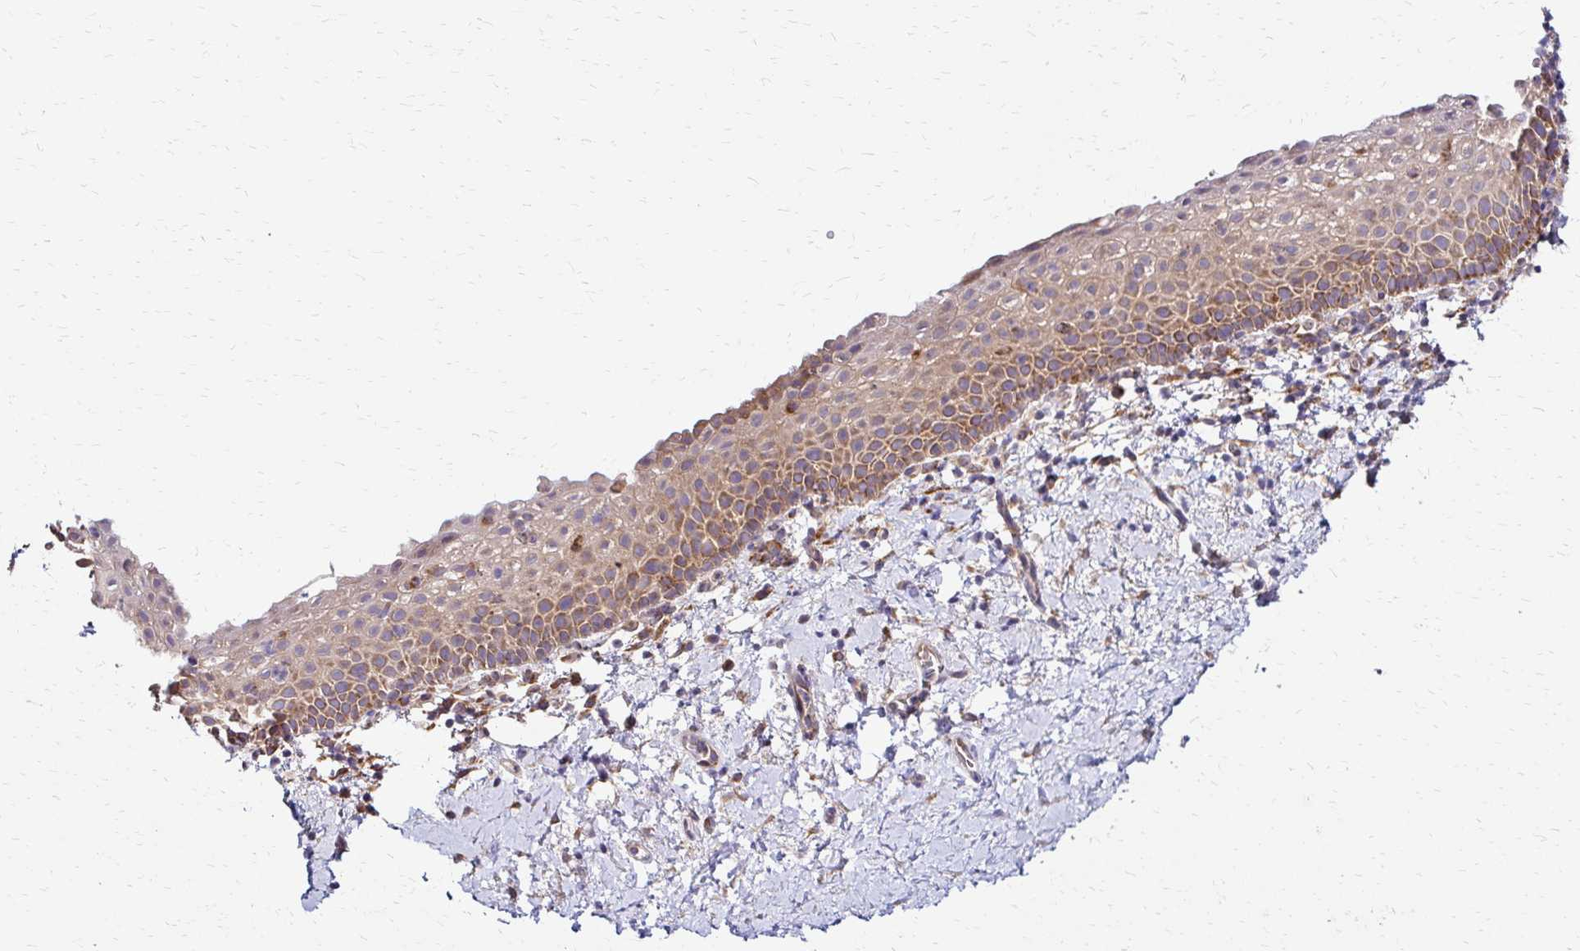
{"staining": {"intensity": "weak", "quantity": "25%-75%", "location": "cytoplasmic/membranous"}, "tissue": "vagina", "cell_type": "Squamous epithelial cells", "image_type": "normal", "snomed": [{"axis": "morphology", "description": "Normal tissue, NOS"}, {"axis": "topography", "description": "Vagina"}], "caption": "The photomicrograph demonstrates immunohistochemical staining of unremarkable vagina. There is weak cytoplasmic/membranous positivity is identified in approximately 25%-75% of squamous epithelial cells. Nuclei are stained in blue.", "gene": "IDUA", "patient": {"sex": "female", "age": 61}}